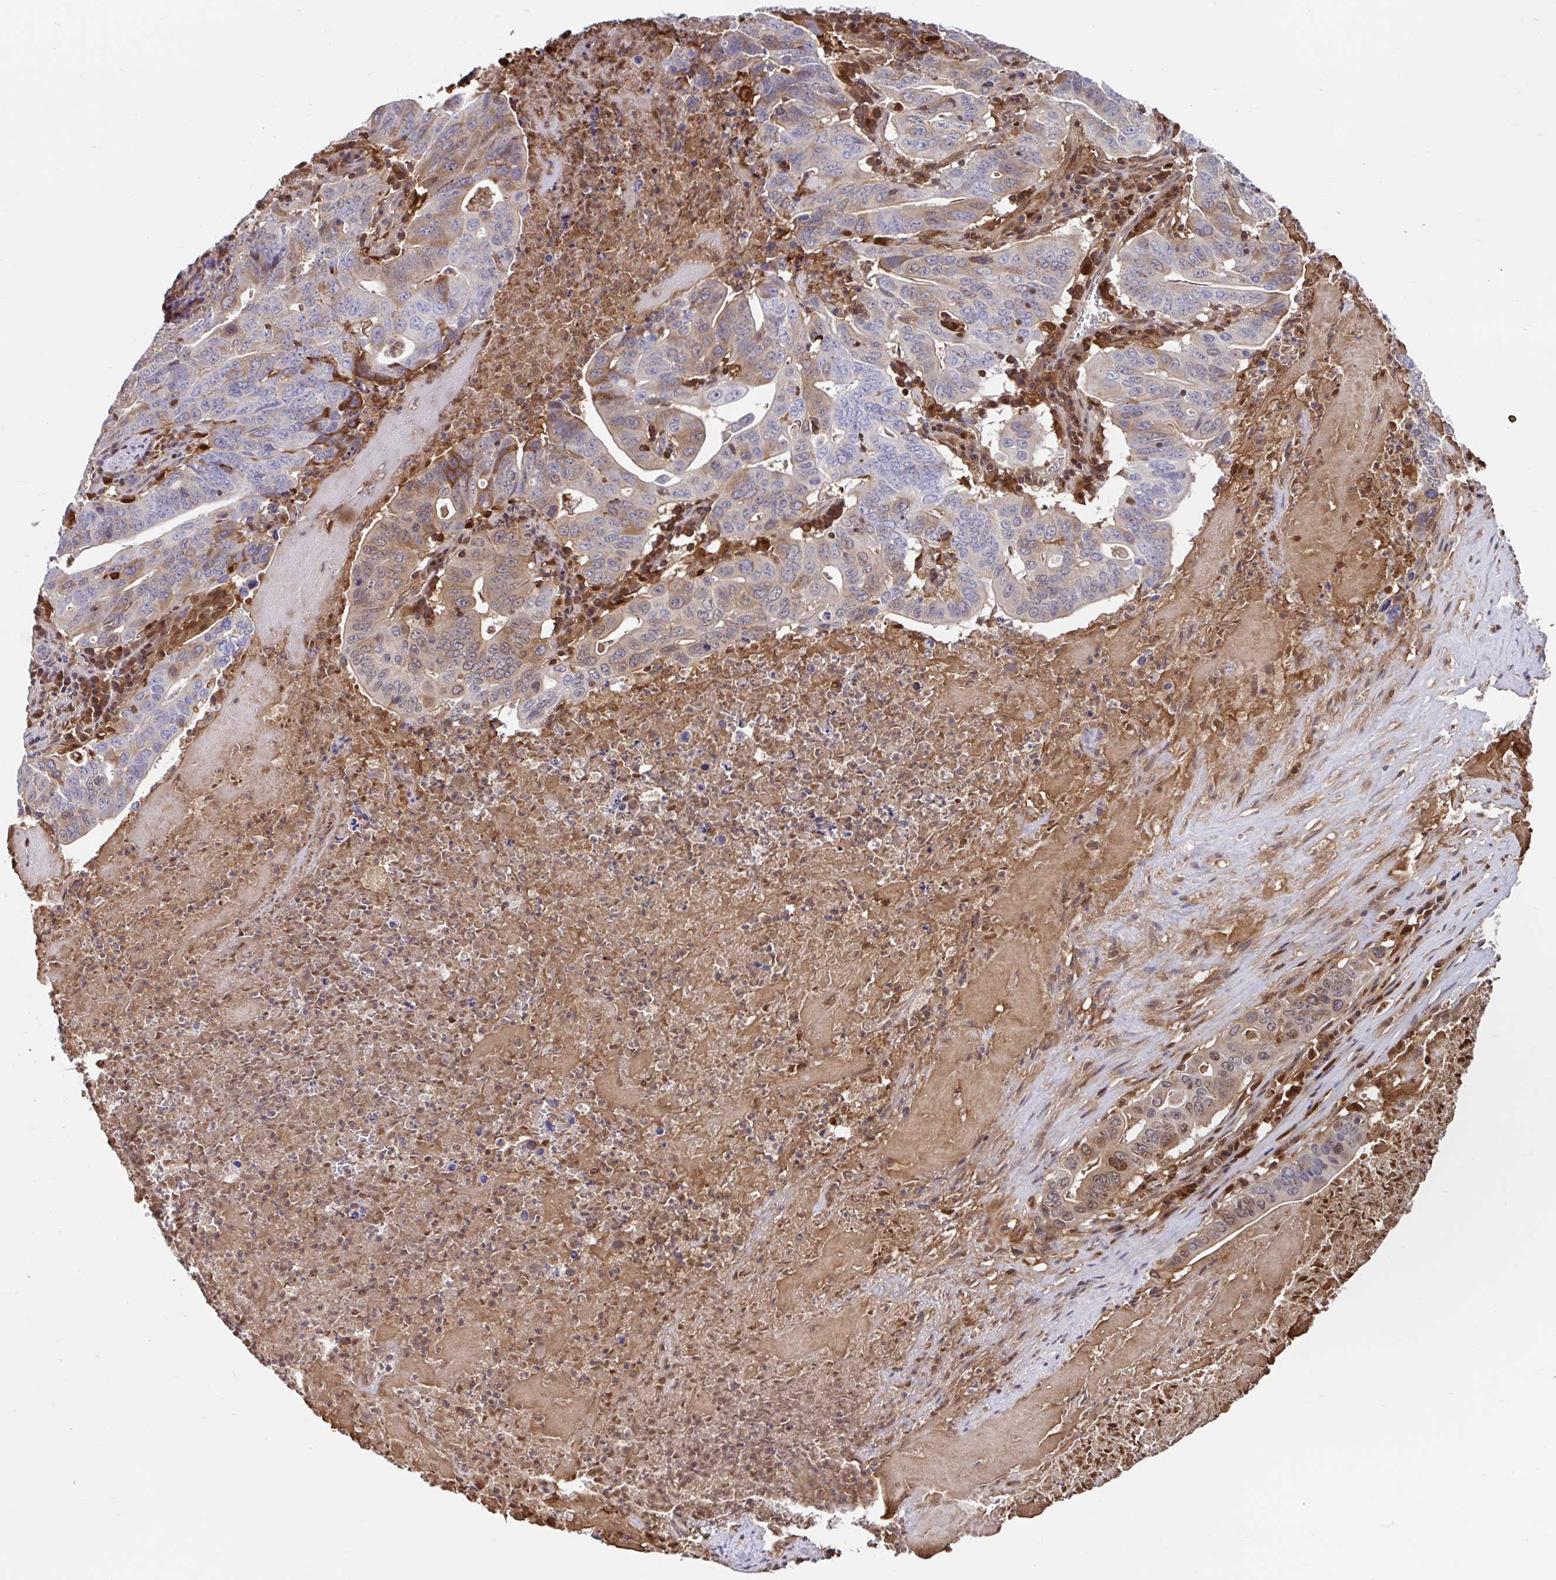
{"staining": {"intensity": "weak", "quantity": "<25%", "location": "cytoplasmic/membranous,nuclear"}, "tissue": "lung cancer", "cell_type": "Tumor cells", "image_type": "cancer", "snomed": [{"axis": "morphology", "description": "Adenocarcinoma, NOS"}, {"axis": "topography", "description": "Lung"}], "caption": "Lung adenocarcinoma stained for a protein using immunohistochemistry (IHC) demonstrates no expression tumor cells.", "gene": "BLVRA", "patient": {"sex": "female", "age": 60}}